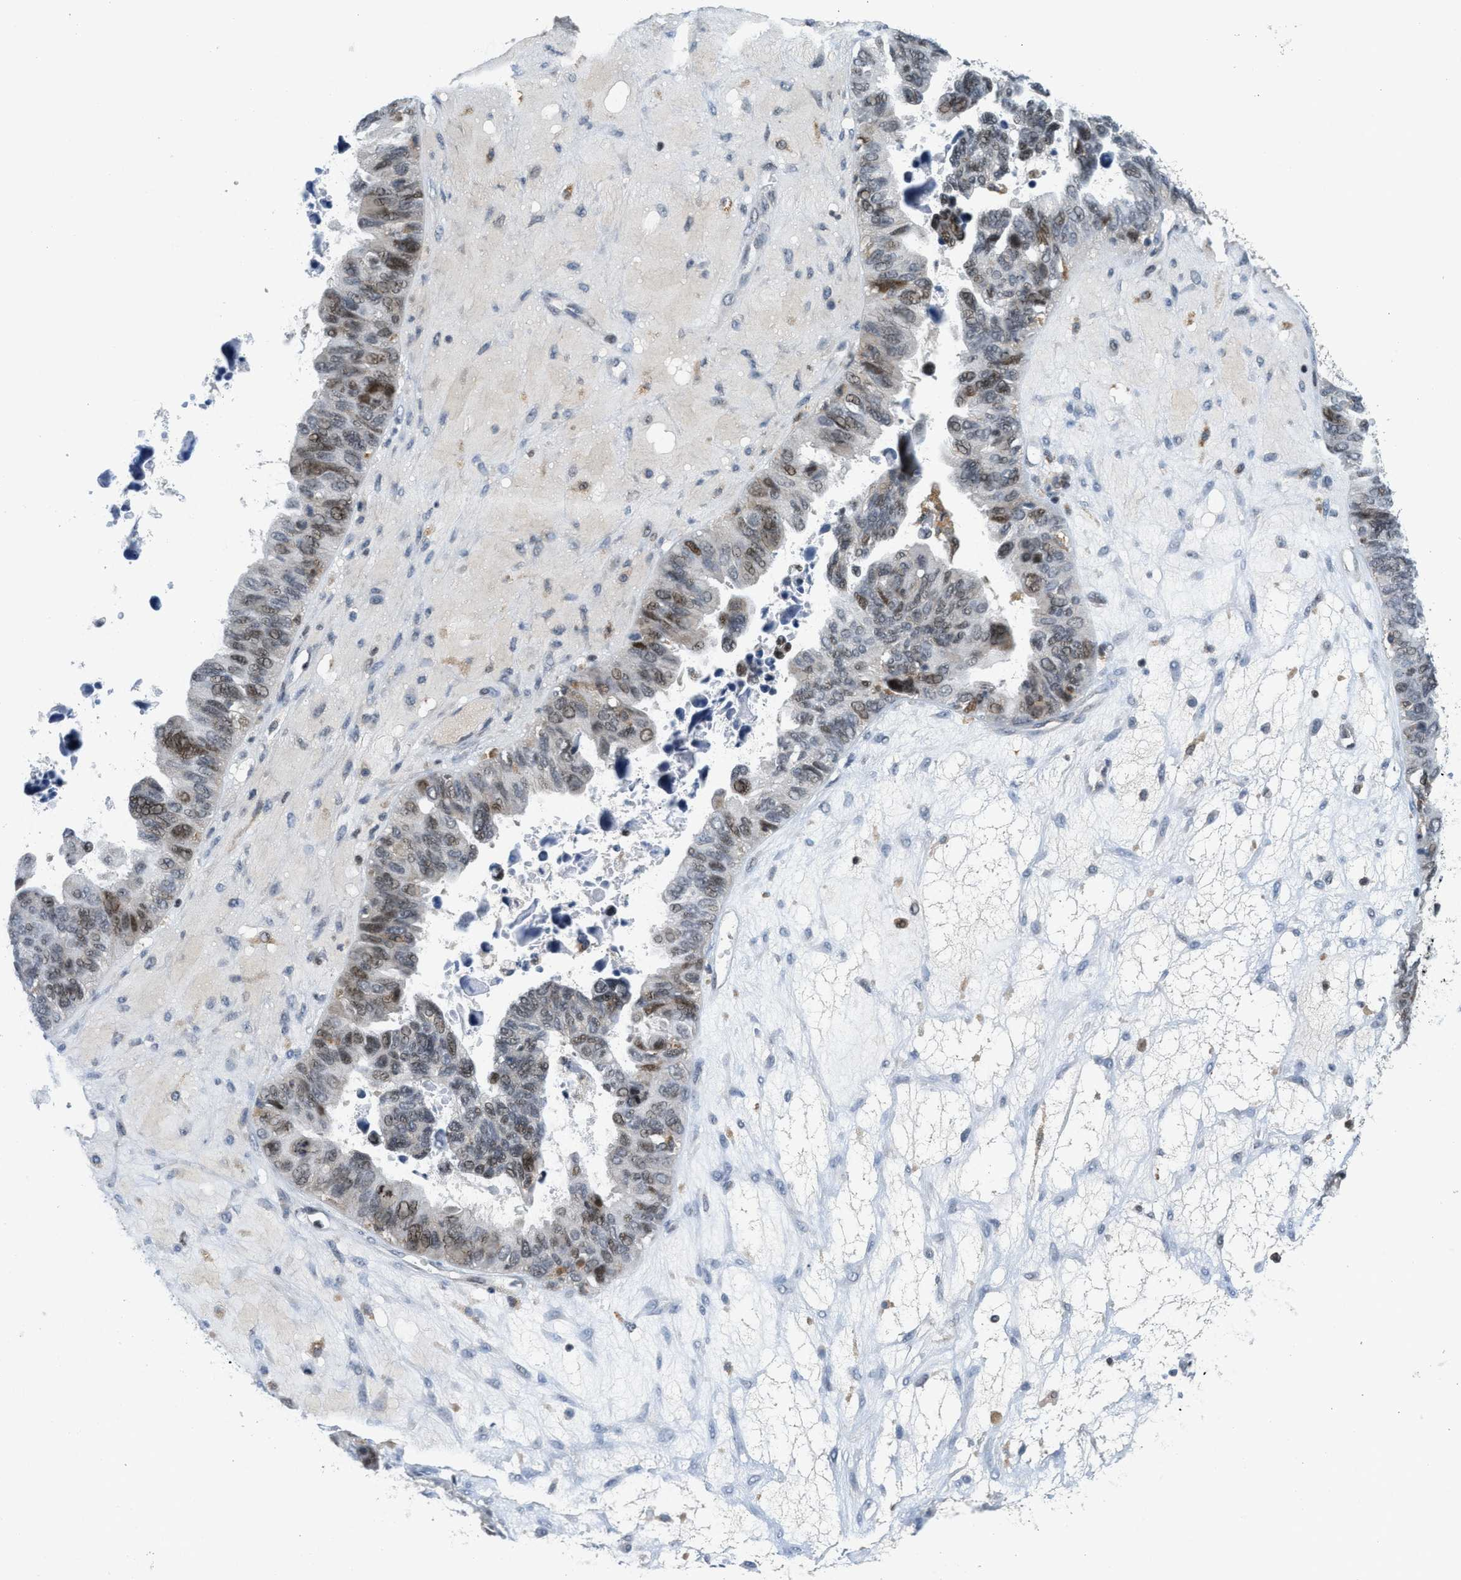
{"staining": {"intensity": "moderate", "quantity": "<25%", "location": "nuclear"}, "tissue": "ovarian cancer", "cell_type": "Tumor cells", "image_type": "cancer", "snomed": [{"axis": "morphology", "description": "Cystadenocarcinoma, serous, NOS"}, {"axis": "topography", "description": "Ovary"}], "caption": "A brown stain labels moderate nuclear staining of a protein in human ovarian cancer (serous cystadenocarcinoma) tumor cells.", "gene": "ING1", "patient": {"sex": "female", "age": 79}}